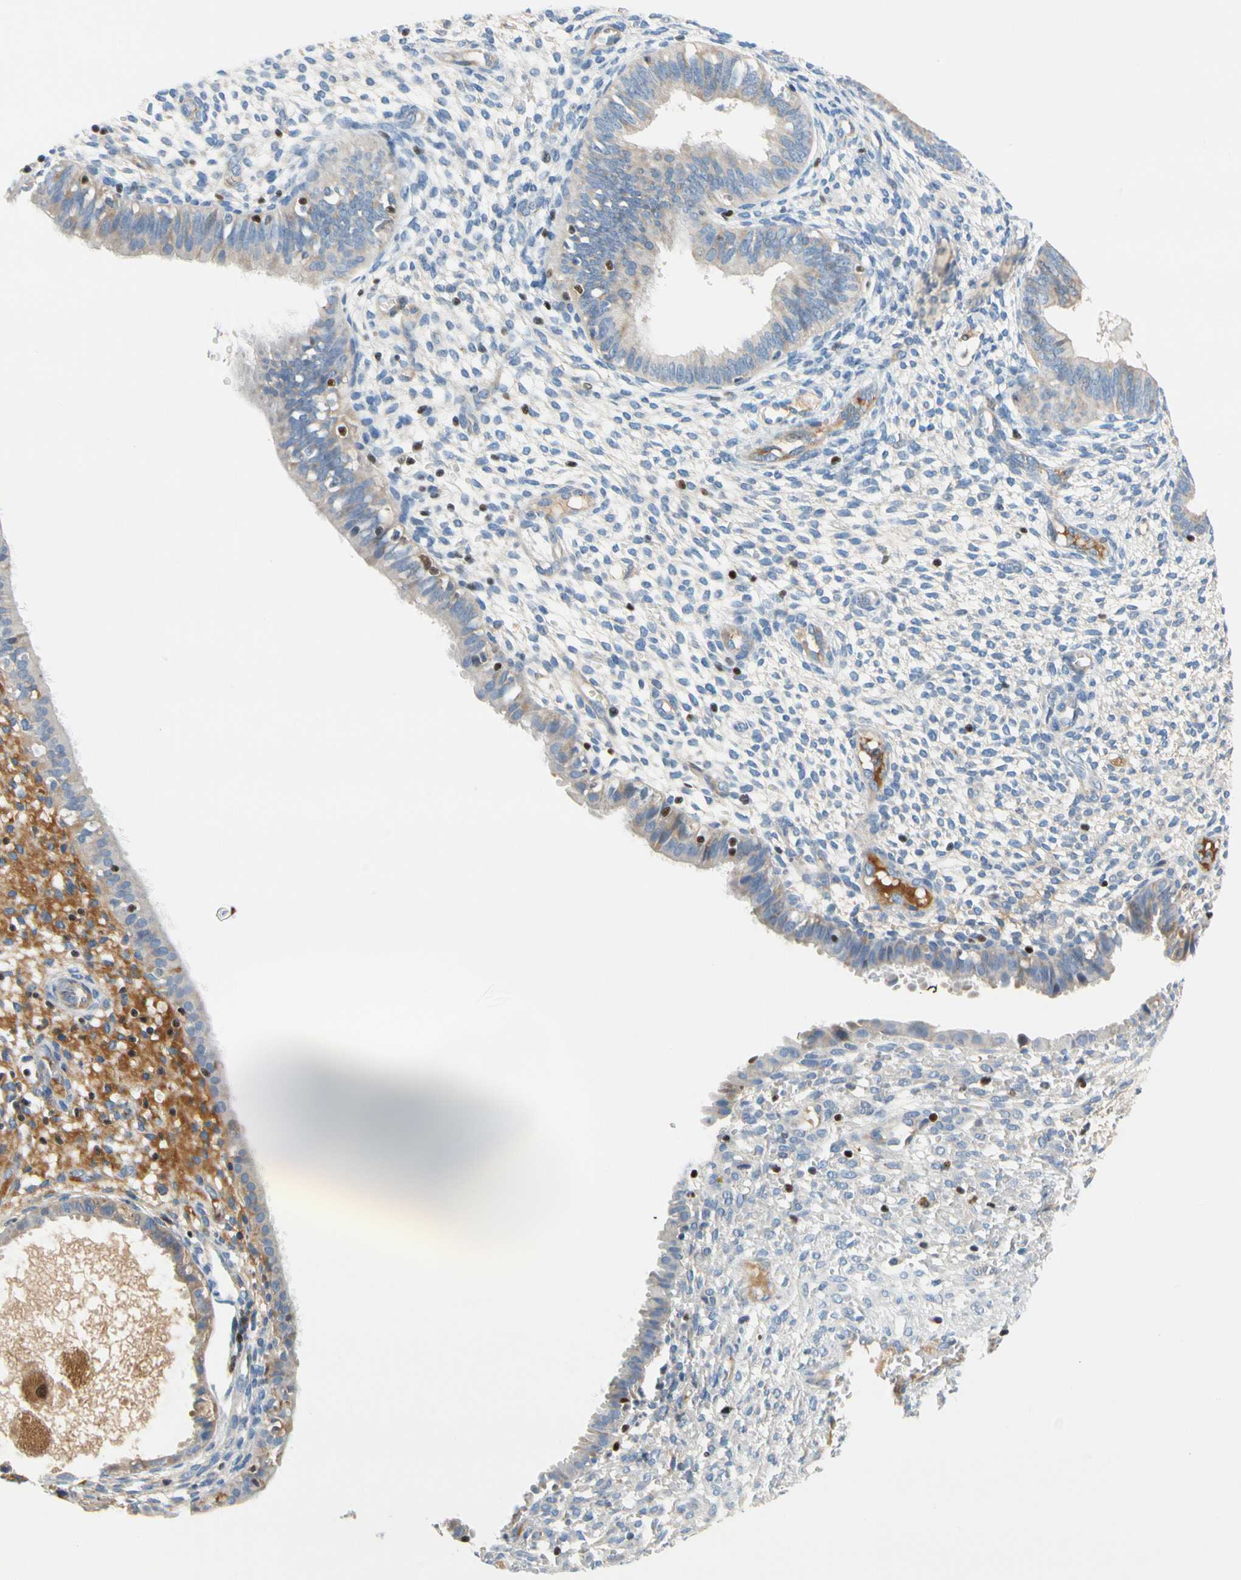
{"staining": {"intensity": "negative", "quantity": "none", "location": "none"}, "tissue": "endometrium", "cell_type": "Cells in endometrial stroma", "image_type": "normal", "snomed": [{"axis": "morphology", "description": "Normal tissue, NOS"}, {"axis": "topography", "description": "Endometrium"}], "caption": "A high-resolution image shows immunohistochemistry staining of benign endometrium, which displays no significant expression in cells in endometrial stroma. (Immunohistochemistry, brightfield microscopy, high magnification).", "gene": "SP140", "patient": {"sex": "female", "age": 61}}